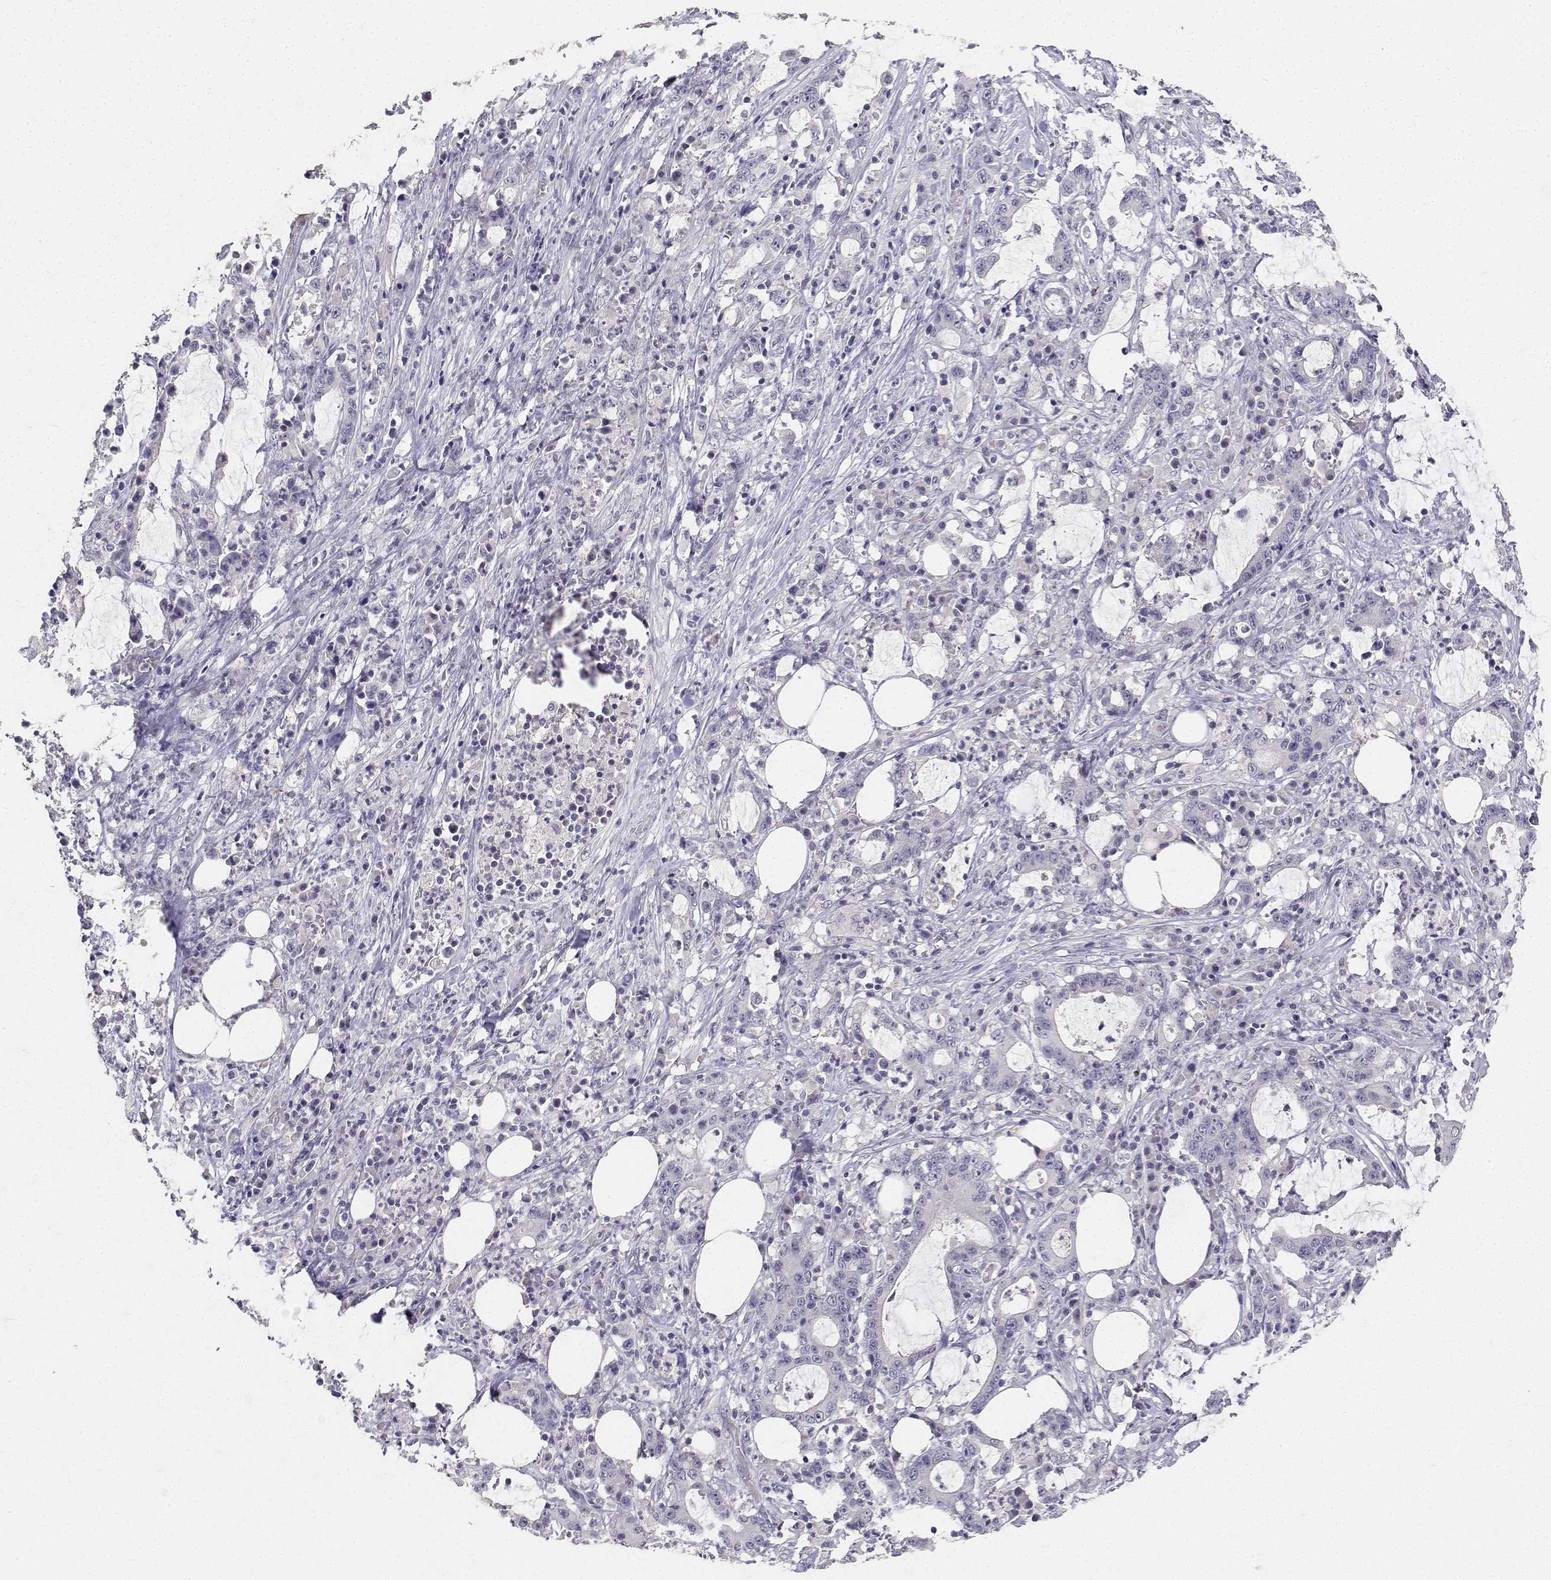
{"staining": {"intensity": "negative", "quantity": "none", "location": "none"}, "tissue": "stomach cancer", "cell_type": "Tumor cells", "image_type": "cancer", "snomed": [{"axis": "morphology", "description": "Adenocarcinoma, NOS"}, {"axis": "topography", "description": "Stomach, upper"}], "caption": "There is no significant staining in tumor cells of stomach cancer (adenocarcinoma). The staining is performed using DAB (3,3'-diaminobenzidine) brown chromogen with nuclei counter-stained in using hematoxylin.", "gene": "PAEP", "patient": {"sex": "male", "age": 68}}